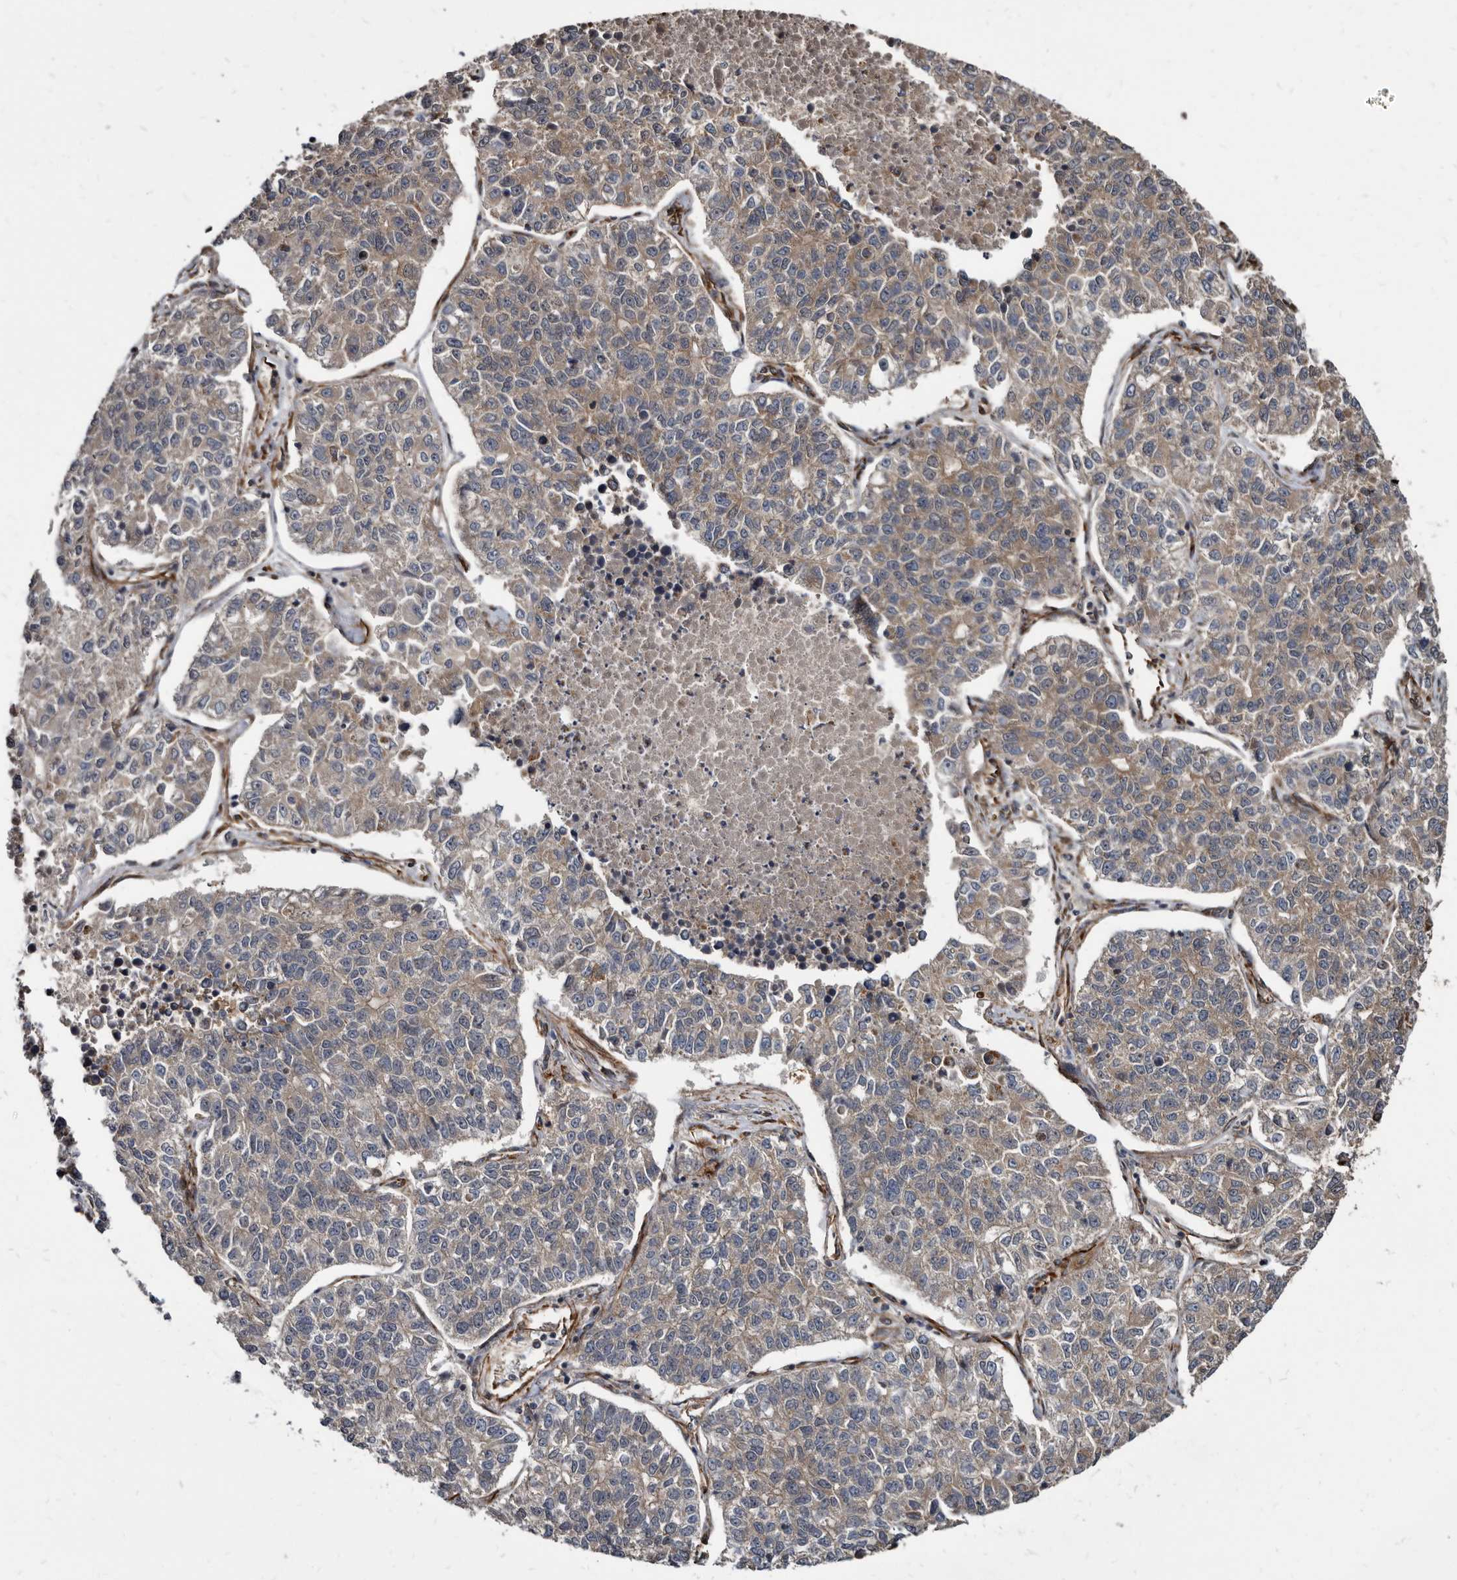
{"staining": {"intensity": "weak", "quantity": "25%-75%", "location": "cytoplasmic/membranous"}, "tissue": "lung cancer", "cell_type": "Tumor cells", "image_type": "cancer", "snomed": [{"axis": "morphology", "description": "Adenocarcinoma, NOS"}, {"axis": "topography", "description": "Lung"}], "caption": "A brown stain labels weak cytoplasmic/membranous staining of a protein in human adenocarcinoma (lung) tumor cells.", "gene": "KCTD20", "patient": {"sex": "male", "age": 49}}